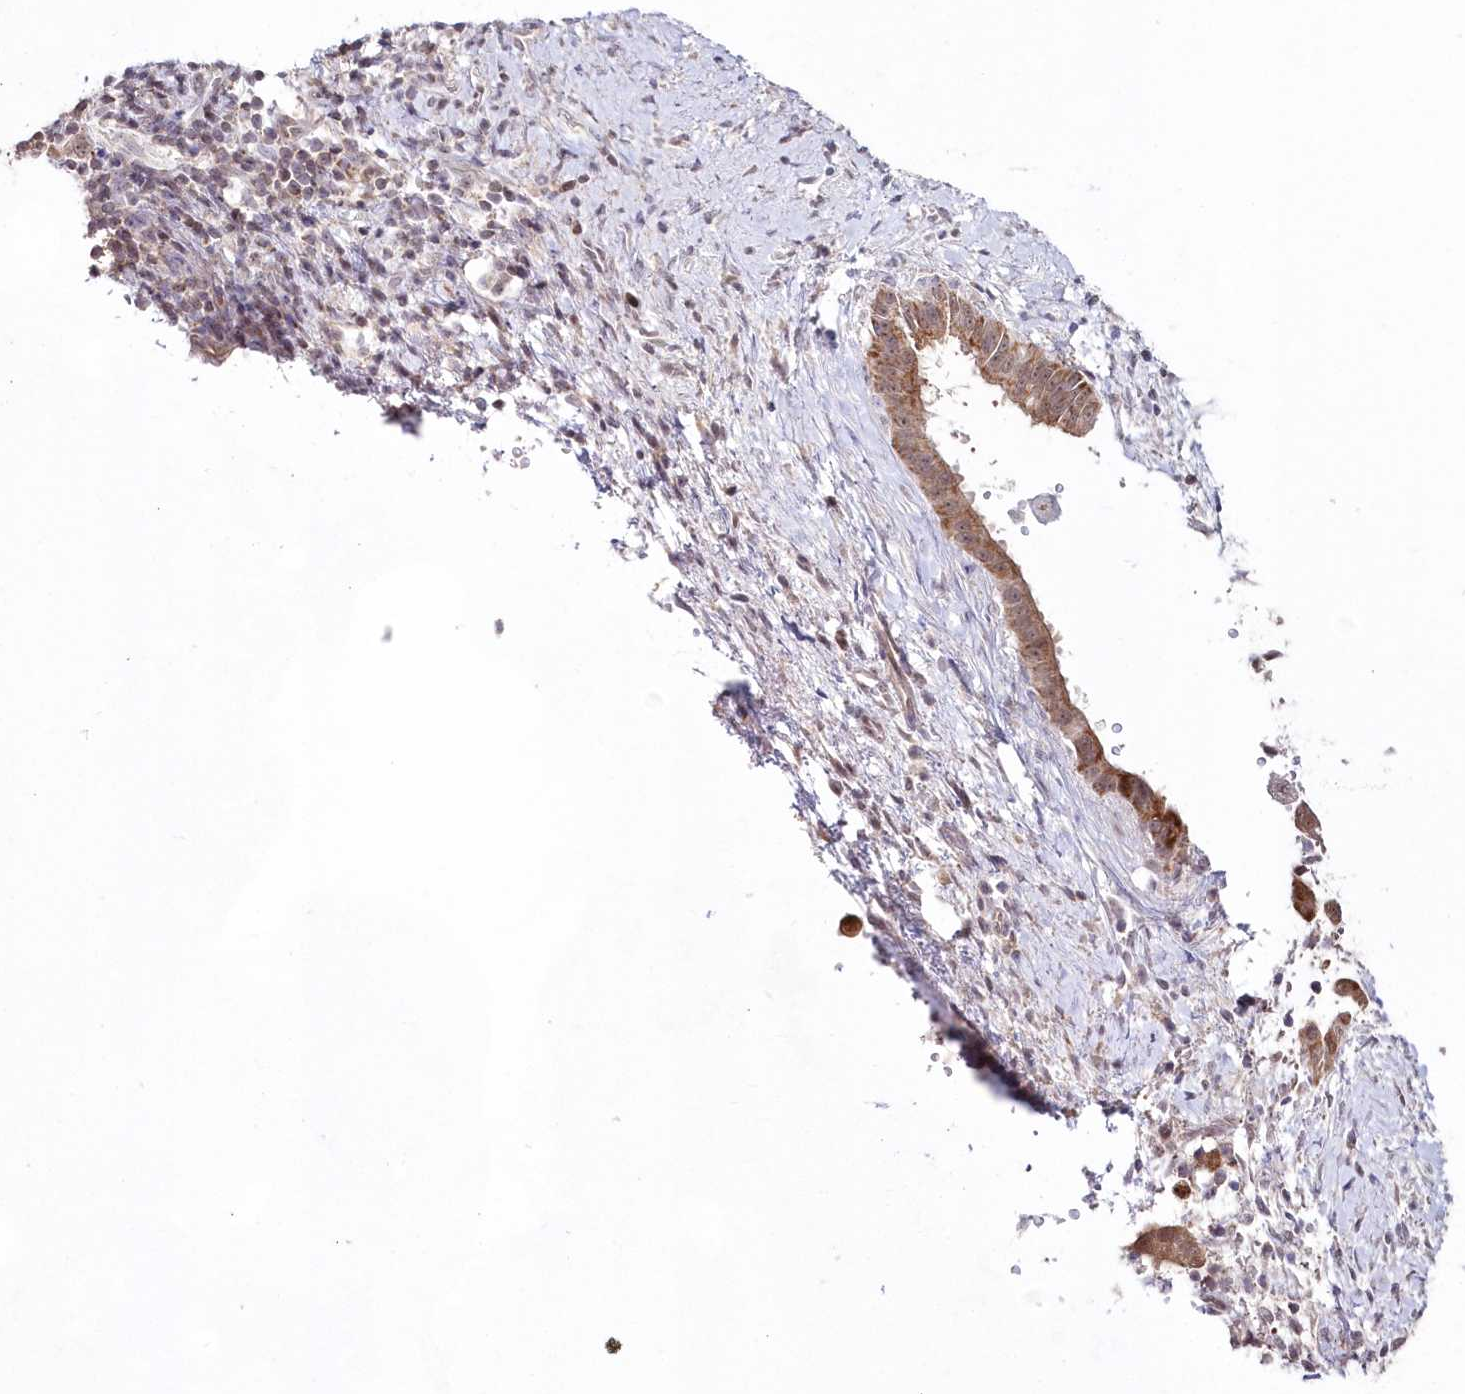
{"staining": {"intensity": "moderate", "quantity": "25%-75%", "location": "cytoplasmic/membranous"}, "tissue": "liver cancer", "cell_type": "Tumor cells", "image_type": "cancer", "snomed": [{"axis": "morphology", "description": "Cholangiocarcinoma"}, {"axis": "topography", "description": "Liver"}], "caption": "A high-resolution micrograph shows IHC staining of liver cancer (cholangiocarcinoma), which exhibits moderate cytoplasmic/membranous staining in about 25%-75% of tumor cells.", "gene": "IMPA1", "patient": {"sex": "female", "age": 54}}